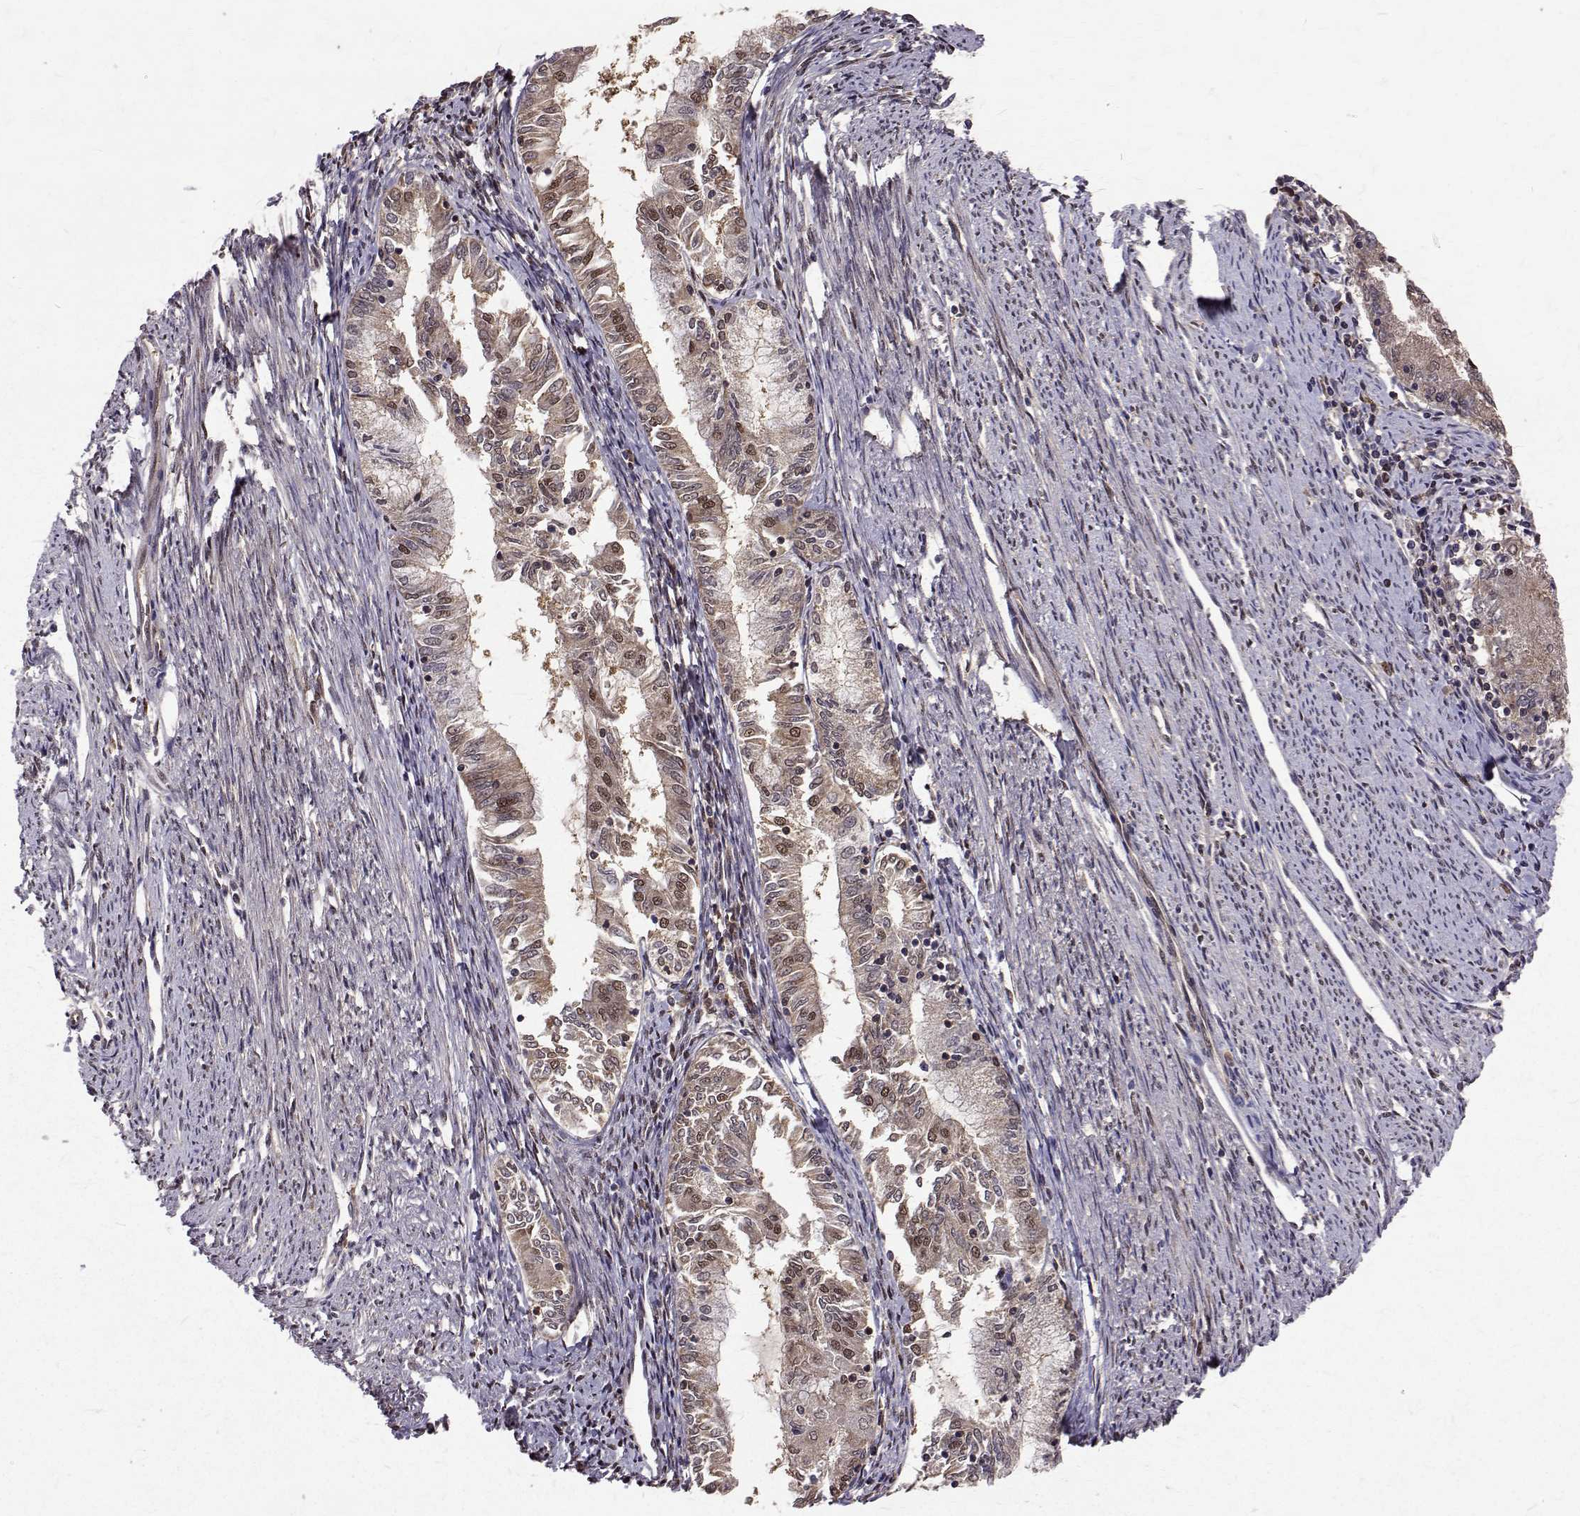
{"staining": {"intensity": "moderate", "quantity": ">75%", "location": "cytoplasmic/membranous,nuclear"}, "tissue": "endometrial cancer", "cell_type": "Tumor cells", "image_type": "cancer", "snomed": [{"axis": "morphology", "description": "Adenocarcinoma, NOS"}, {"axis": "topography", "description": "Endometrium"}], "caption": "Moderate cytoplasmic/membranous and nuclear staining is present in about >75% of tumor cells in adenocarcinoma (endometrial).", "gene": "NIF3L1", "patient": {"sex": "female", "age": 79}}